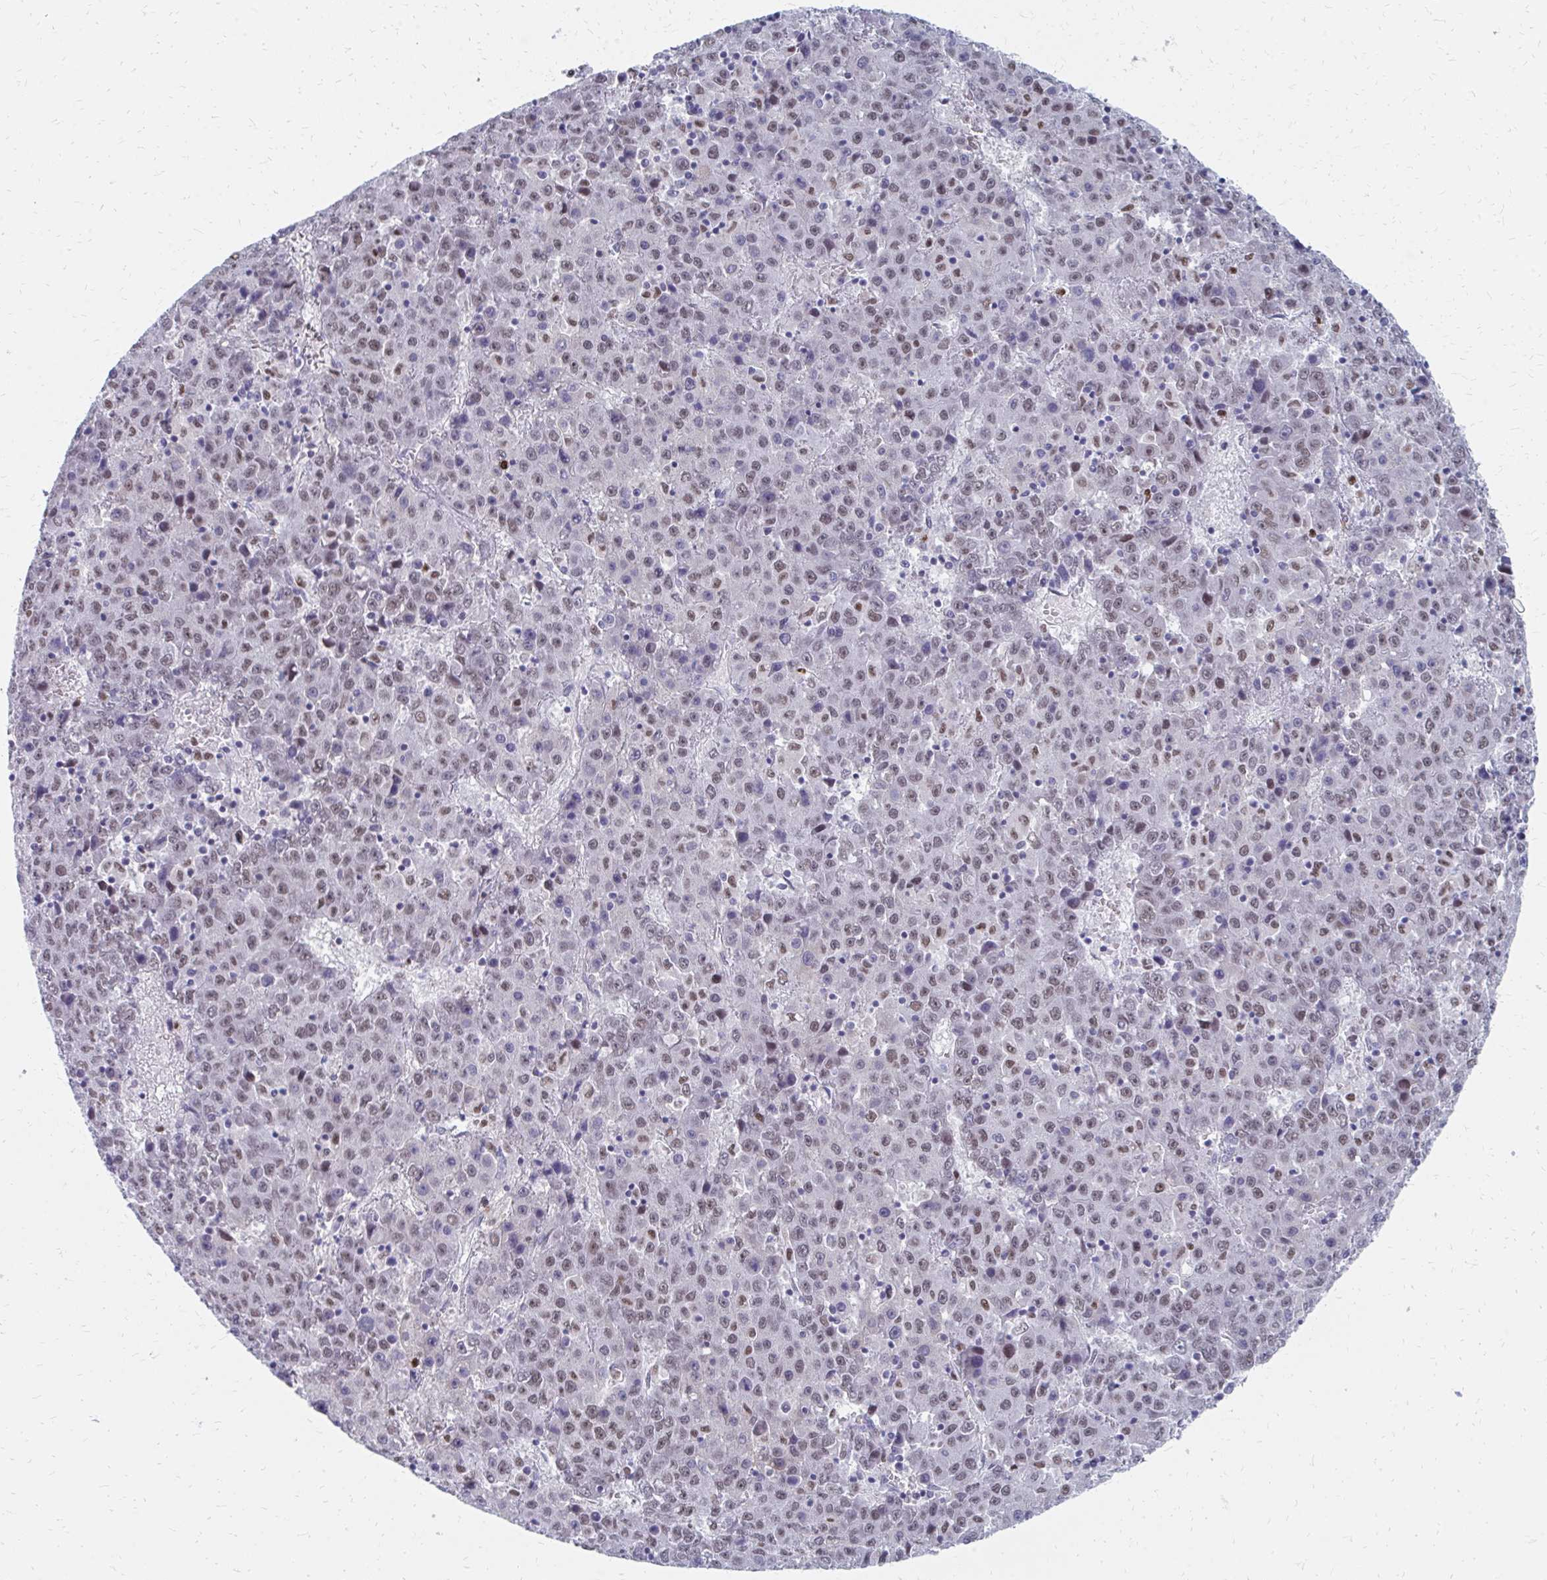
{"staining": {"intensity": "weak", "quantity": ">75%", "location": "nuclear"}, "tissue": "liver cancer", "cell_type": "Tumor cells", "image_type": "cancer", "snomed": [{"axis": "morphology", "description": "Carcinoma, Hepatocellular, NOS"}, {"axis": "topography", "description": "Liver"}], "caption": "Immunohistochemical staining of liver cancer (hepatocellular carcinoma) shows weak nuclear protein staining in about >75% of tumor cells.", "gene": "PLK3", "patient": {"sex": "female", "age": 53}}